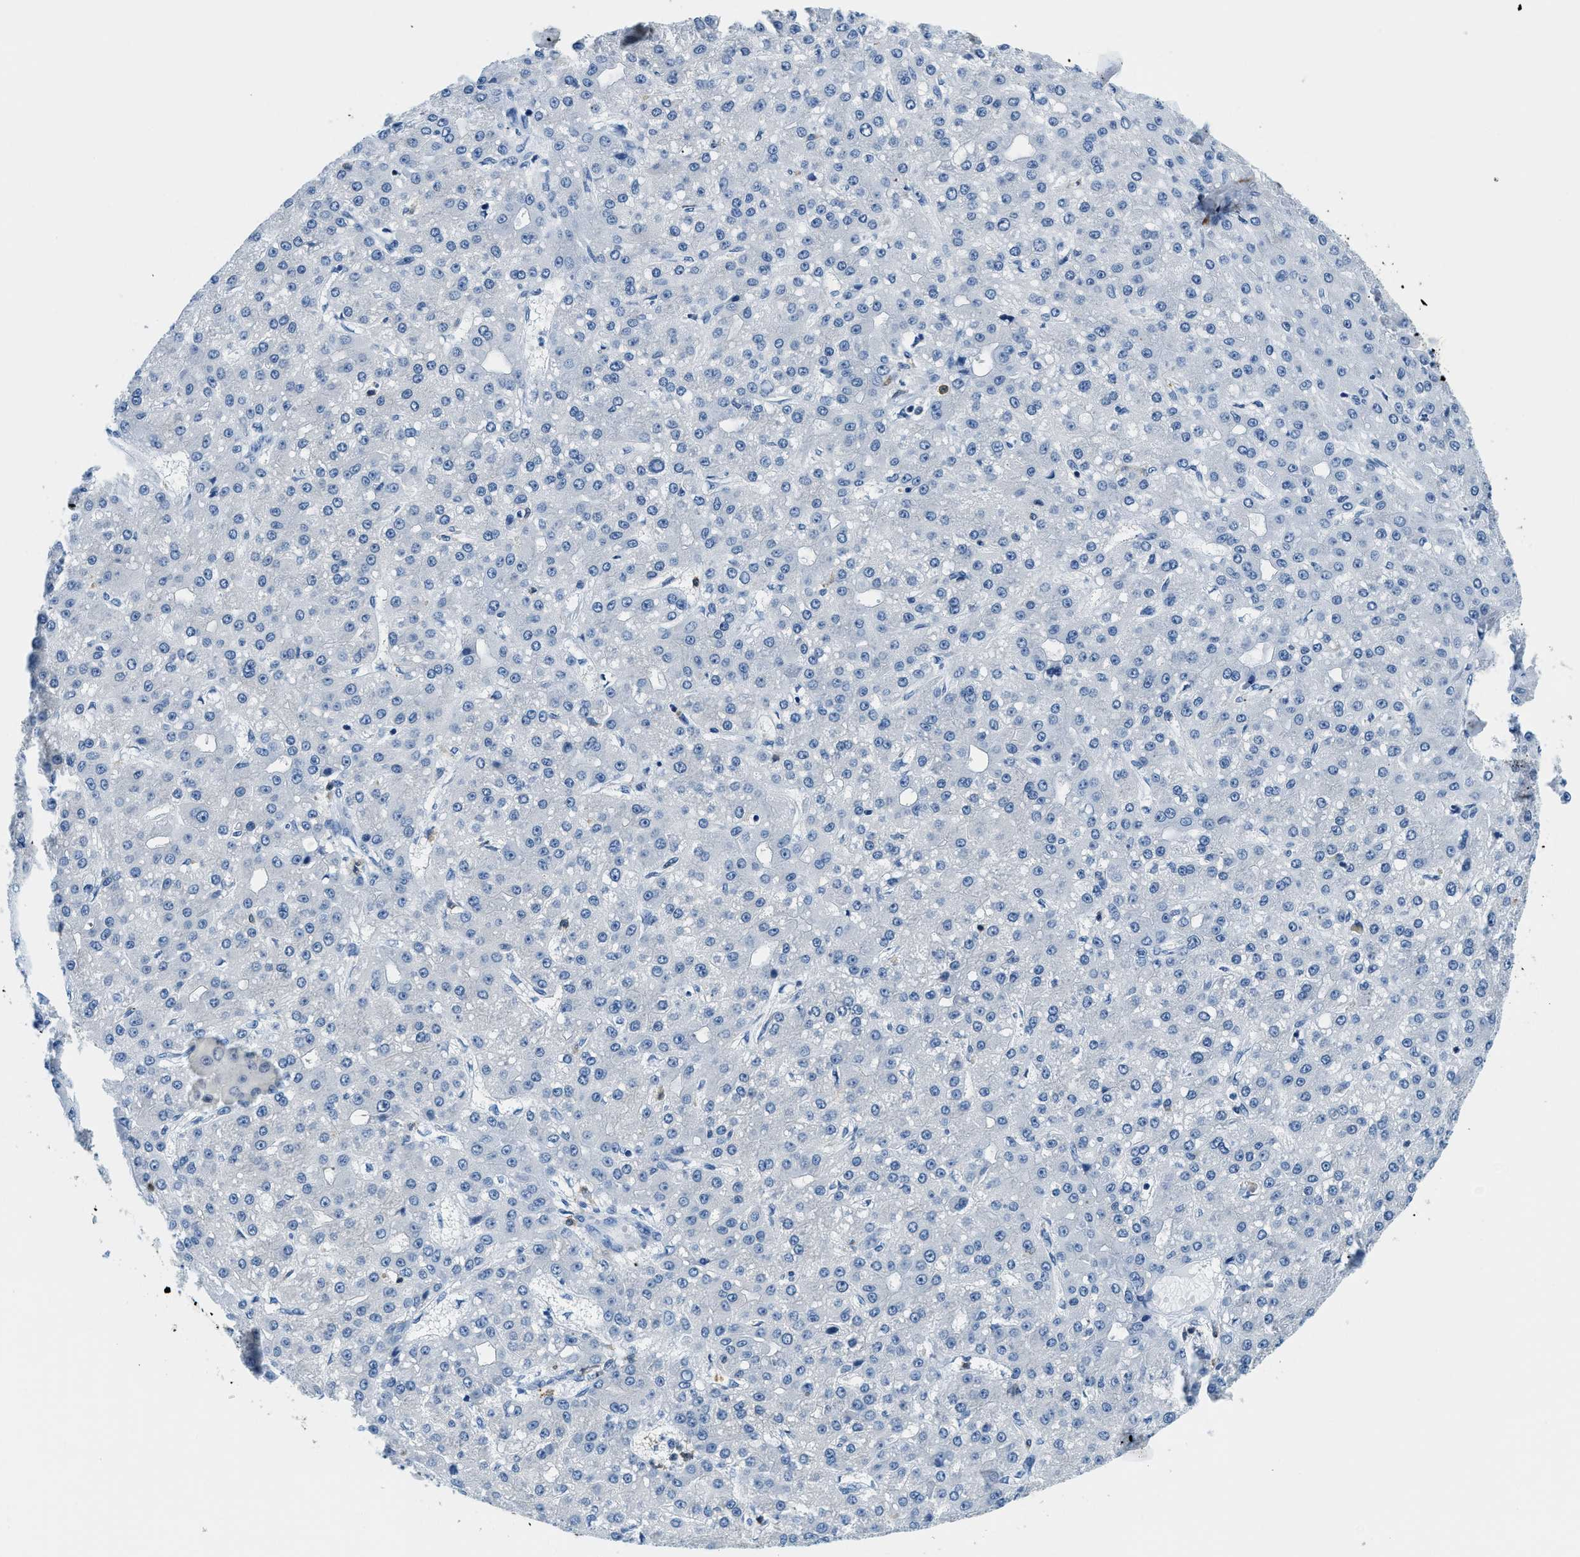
{"staining": {"intensity": "negative", "quantity": "none", "location": "none"}, "tissue": "liver cancer", "cell_type": "Tumor cells", "image_type": "cancer", "snomed": [{"axis": "morphology", "description": "Carcinoma, Hepatocellular, NOS"}, {"axis": "topography", "description": "Liver"}], "caption": "Immunohistochemistry (IHC) histopathology image of hepatocellular carcinoma (liver) stained for a protein (brown), which exhibits no expression in tumor cells. (DAB immunohistochemistry with hematoxylin counter stain).", "gene": "CAPG", "patient": {"sex": "male", "age": 67}}